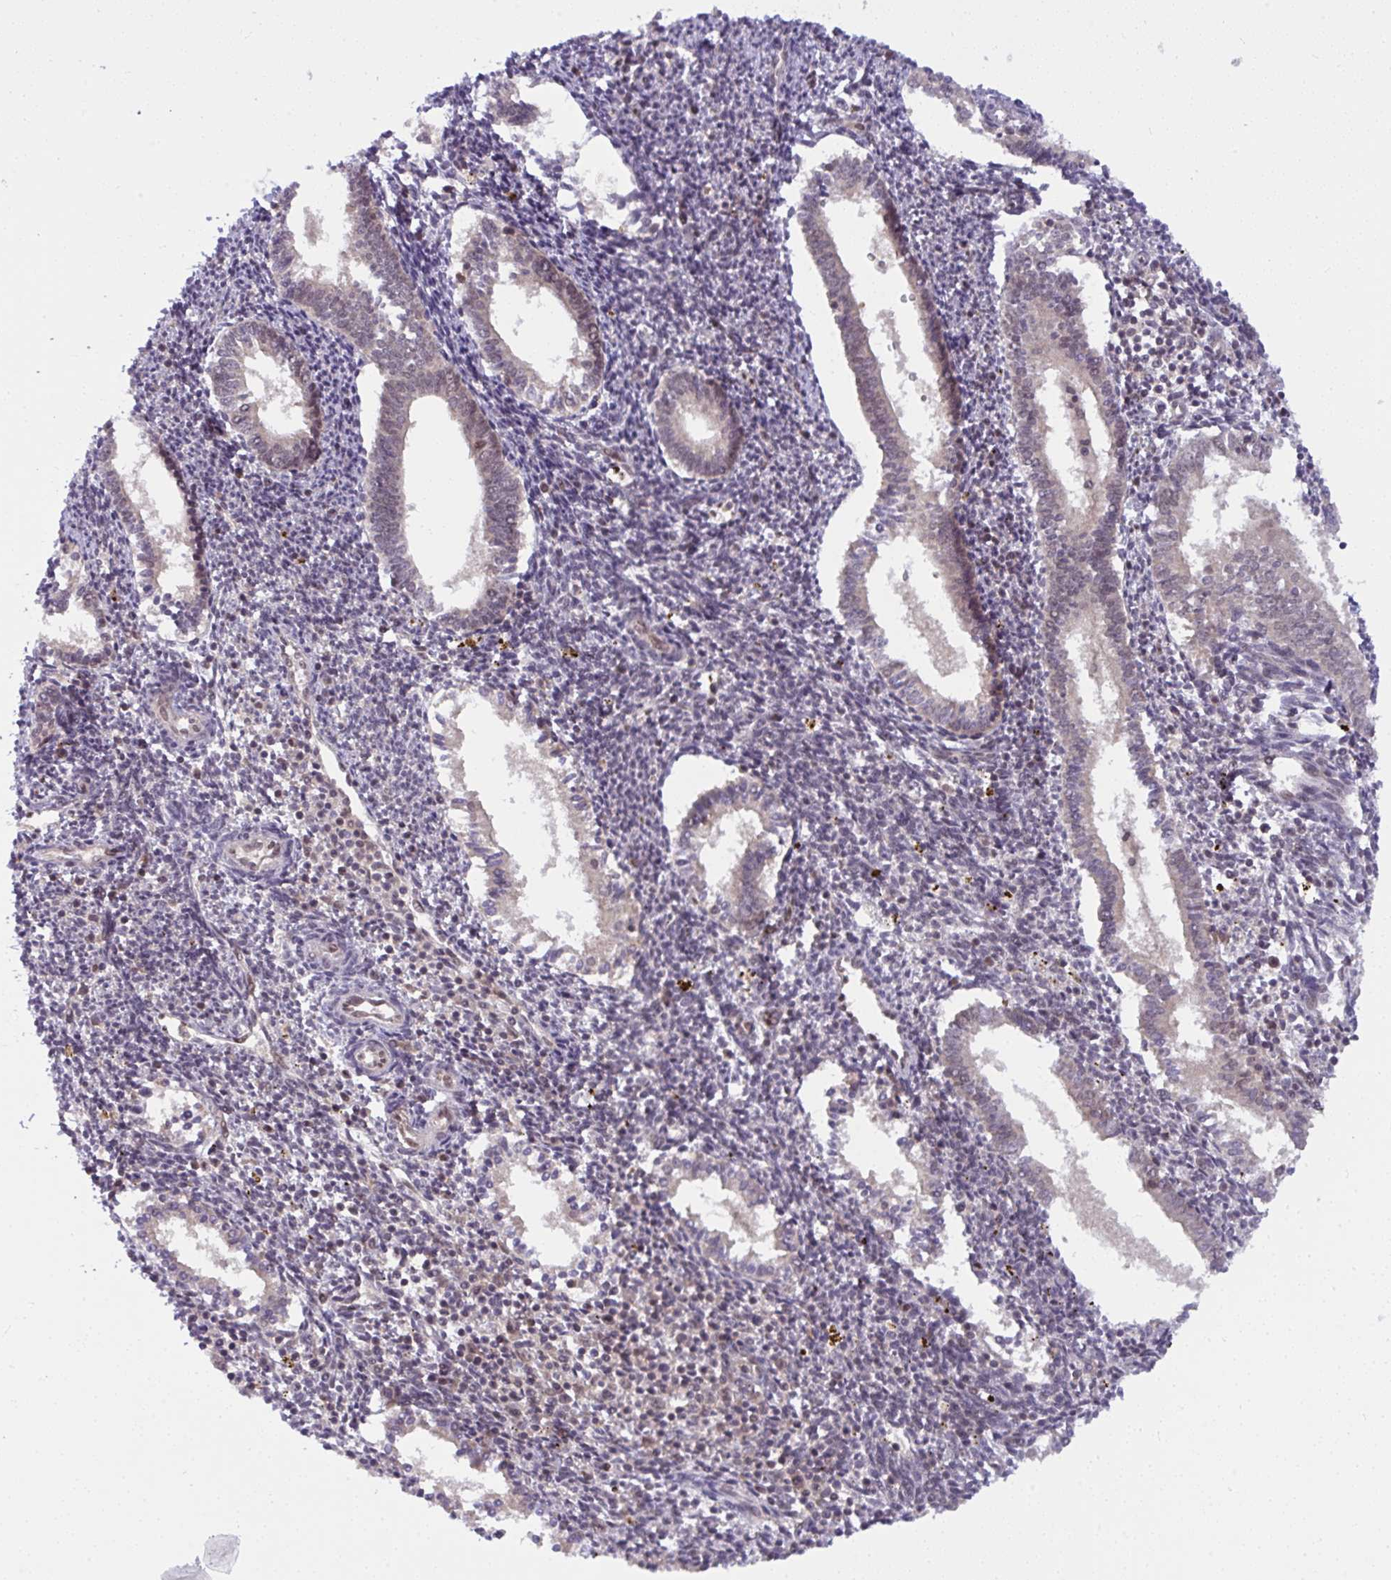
{"staining": {"intensity": "weak", "quantity": "<25%", "location": "nuclear"}, "tissue": "endometrium", "cell_type": "Cells in endometrial stroma", "image_type": "normal", "snomed": [{"axis": "morphology", "description": "Normal tissue, NOS"}, {"axis": "topography", "description": "Endometrium"}], "caption": "Immunohistochemistry (IHC) image of unremarkable endometrium stained for a protein (brown), which demonstrates no positivity in cells in endometrial stroma.", "gene": "KLF2", "patient": {"sex": "female", "age": 41}}